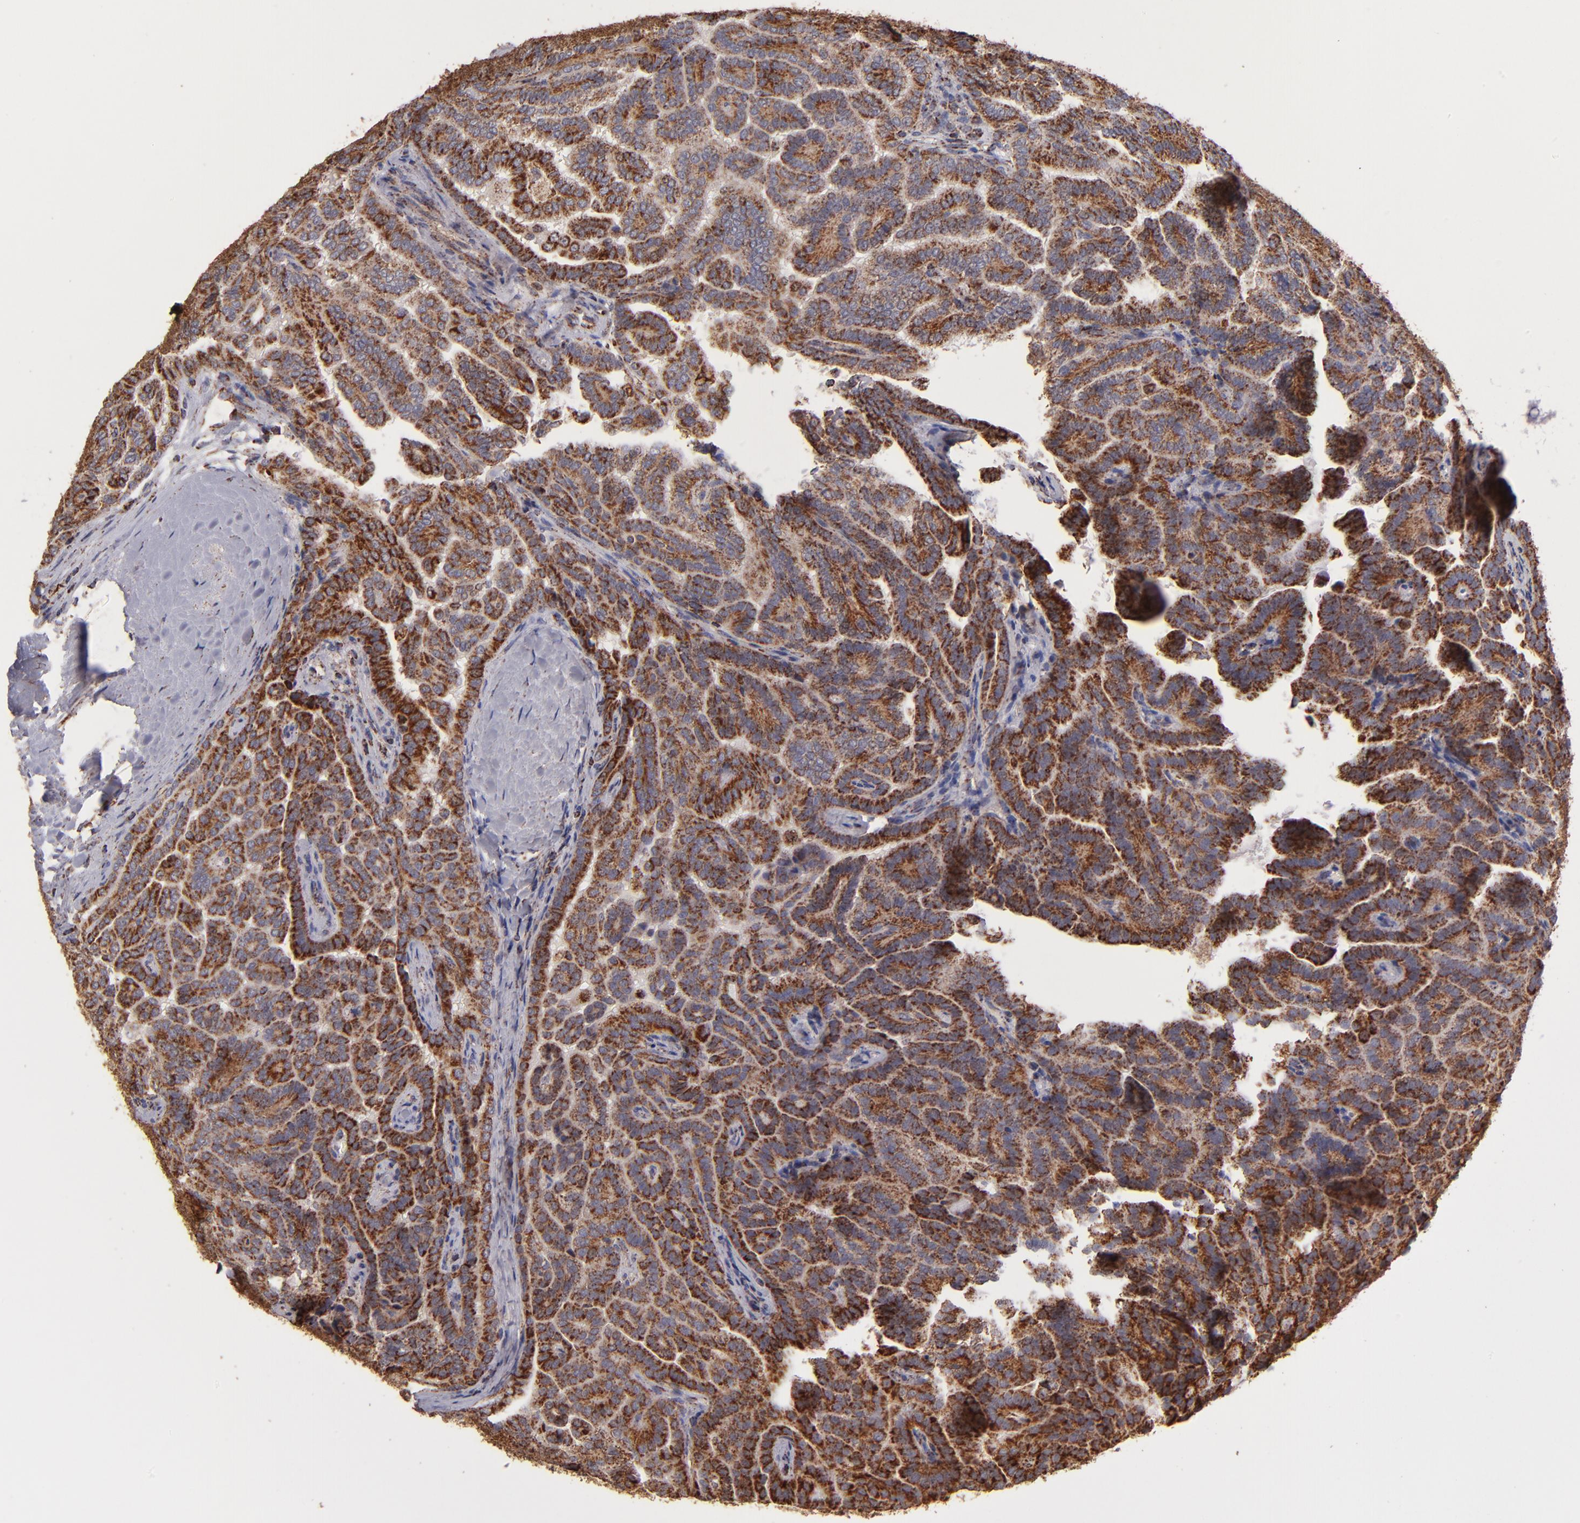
{"staining": {"intensity": "moderate", "quantity": ">75%", "location": "cytoplasmic/membranous"}, "tissue": "renal cancer", "cell_type": "Tumor cells", "image_type": "cancer", "snomed": [{"axis": "morphology", "description": "Adenocarcinoma, NOS"}, {"axis": "topography", "description": "Kidney"}], "caption": "Immunohistochemistry photomicrograph of neoplastic tissue: human renal cancer stained using immunohistochemistry reveals medium levels of moderate protein expression localized specifically in the cytoplasmic/membranous of tumor cells, appearing as a cytoplasmic/membranous brown color.", "gene": "DLST", "patient": {"sex": "male", "age": 61}}